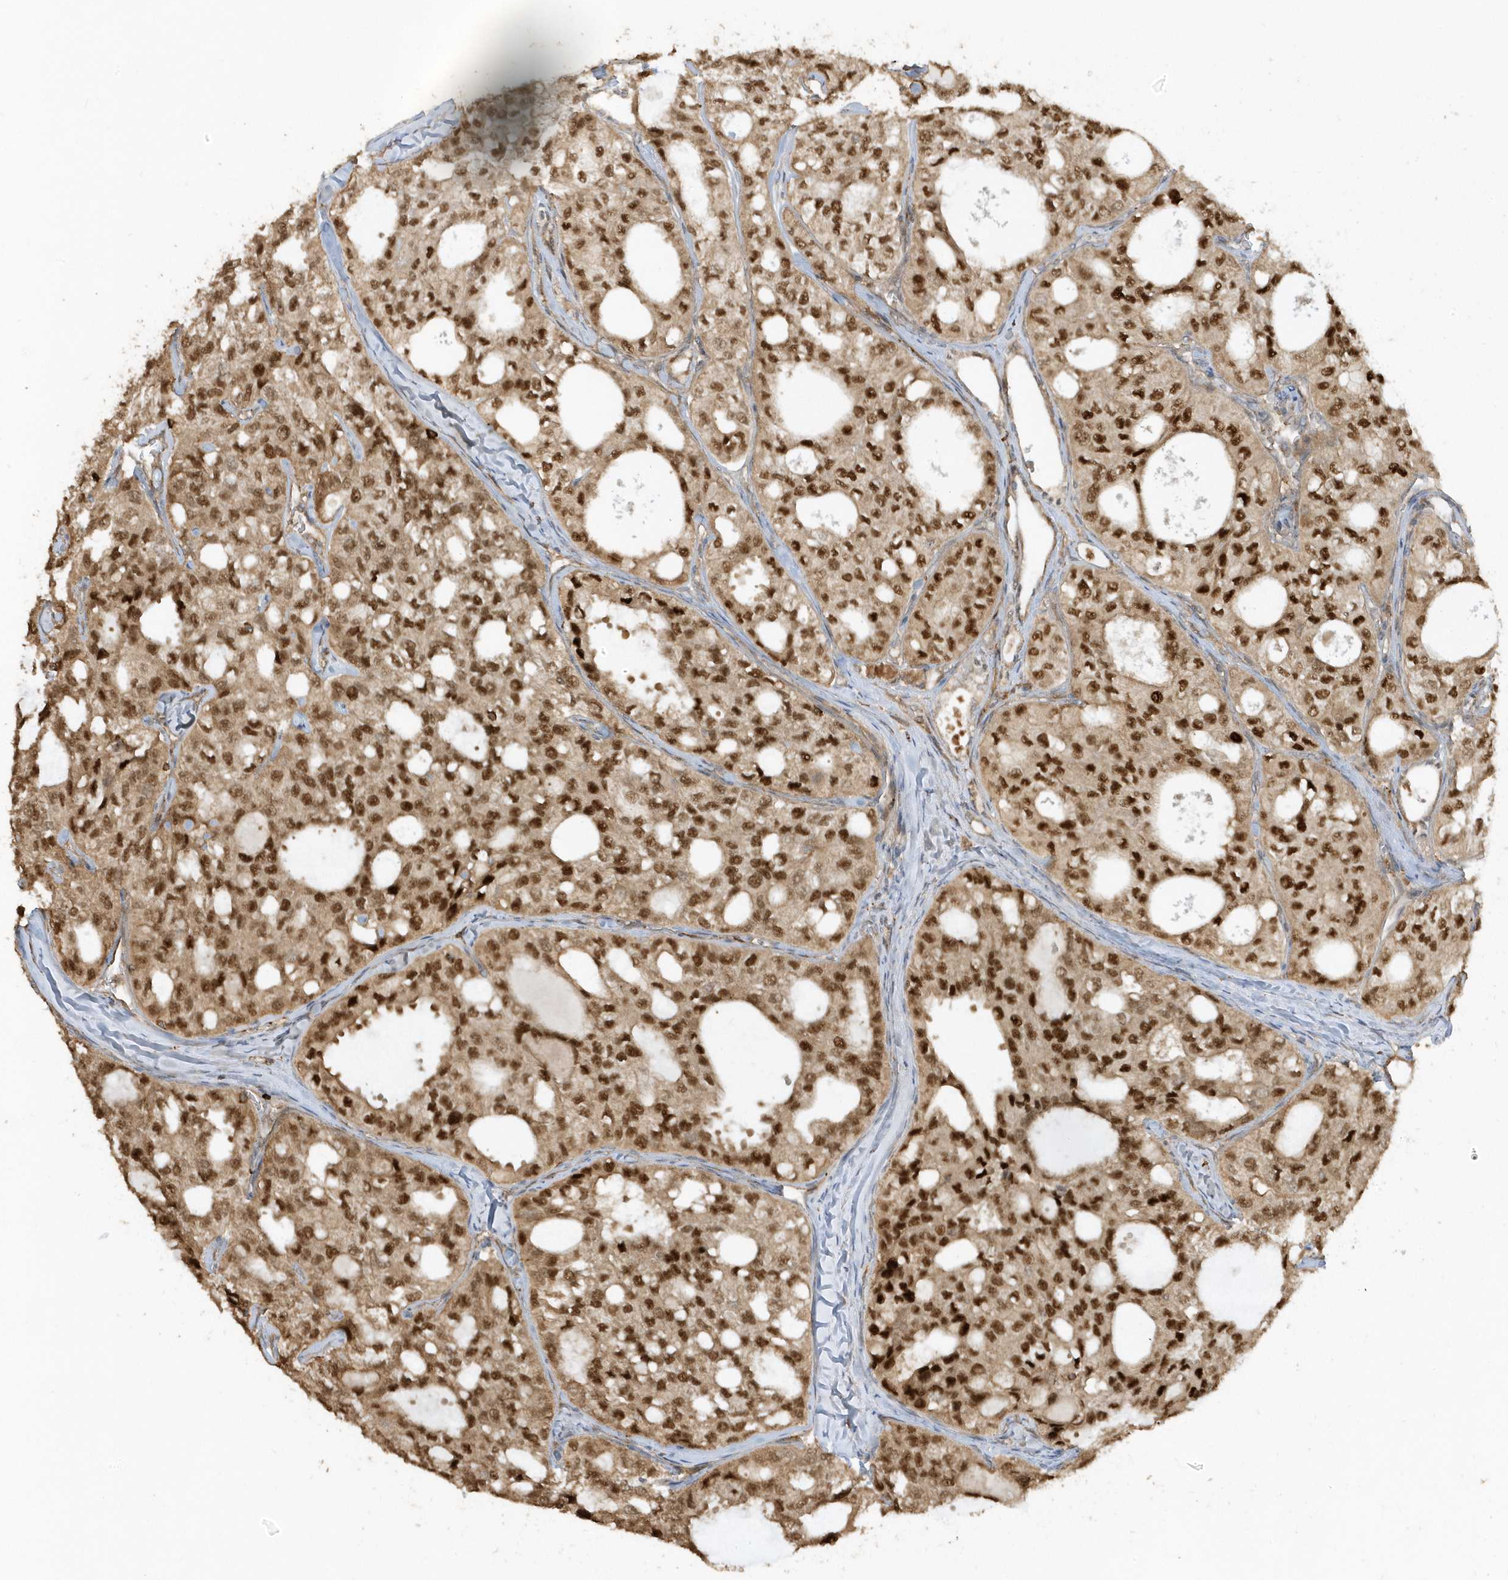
{"staining": {"intensity": "strong", "quantity": ">75%", "location": "cytoplasmic/membranous,nuclear"}, "tissue": "thyroid cancer", "cell_type": "Tumor cells", "image_type": "cancer", "snomed": [{"axis": "morphology", "description": "Follicular adenoma carcinoma, NOS"}, {"axis": "topography", "description": "Thyroid gland"}], "caption": "High-magnification brightfield microscopy of thyroid cancer stained with DAB (3,3'-diaminobenzidine) (brown) and counterstained with hematoxylin (blue). tumor cells exhibit strong cytoplasmic/membranous and nuclear positivity is present in approximately>75% of cells.", "gene": "ZBTB8A", "patient": {"sex": "male", "age": 75}}